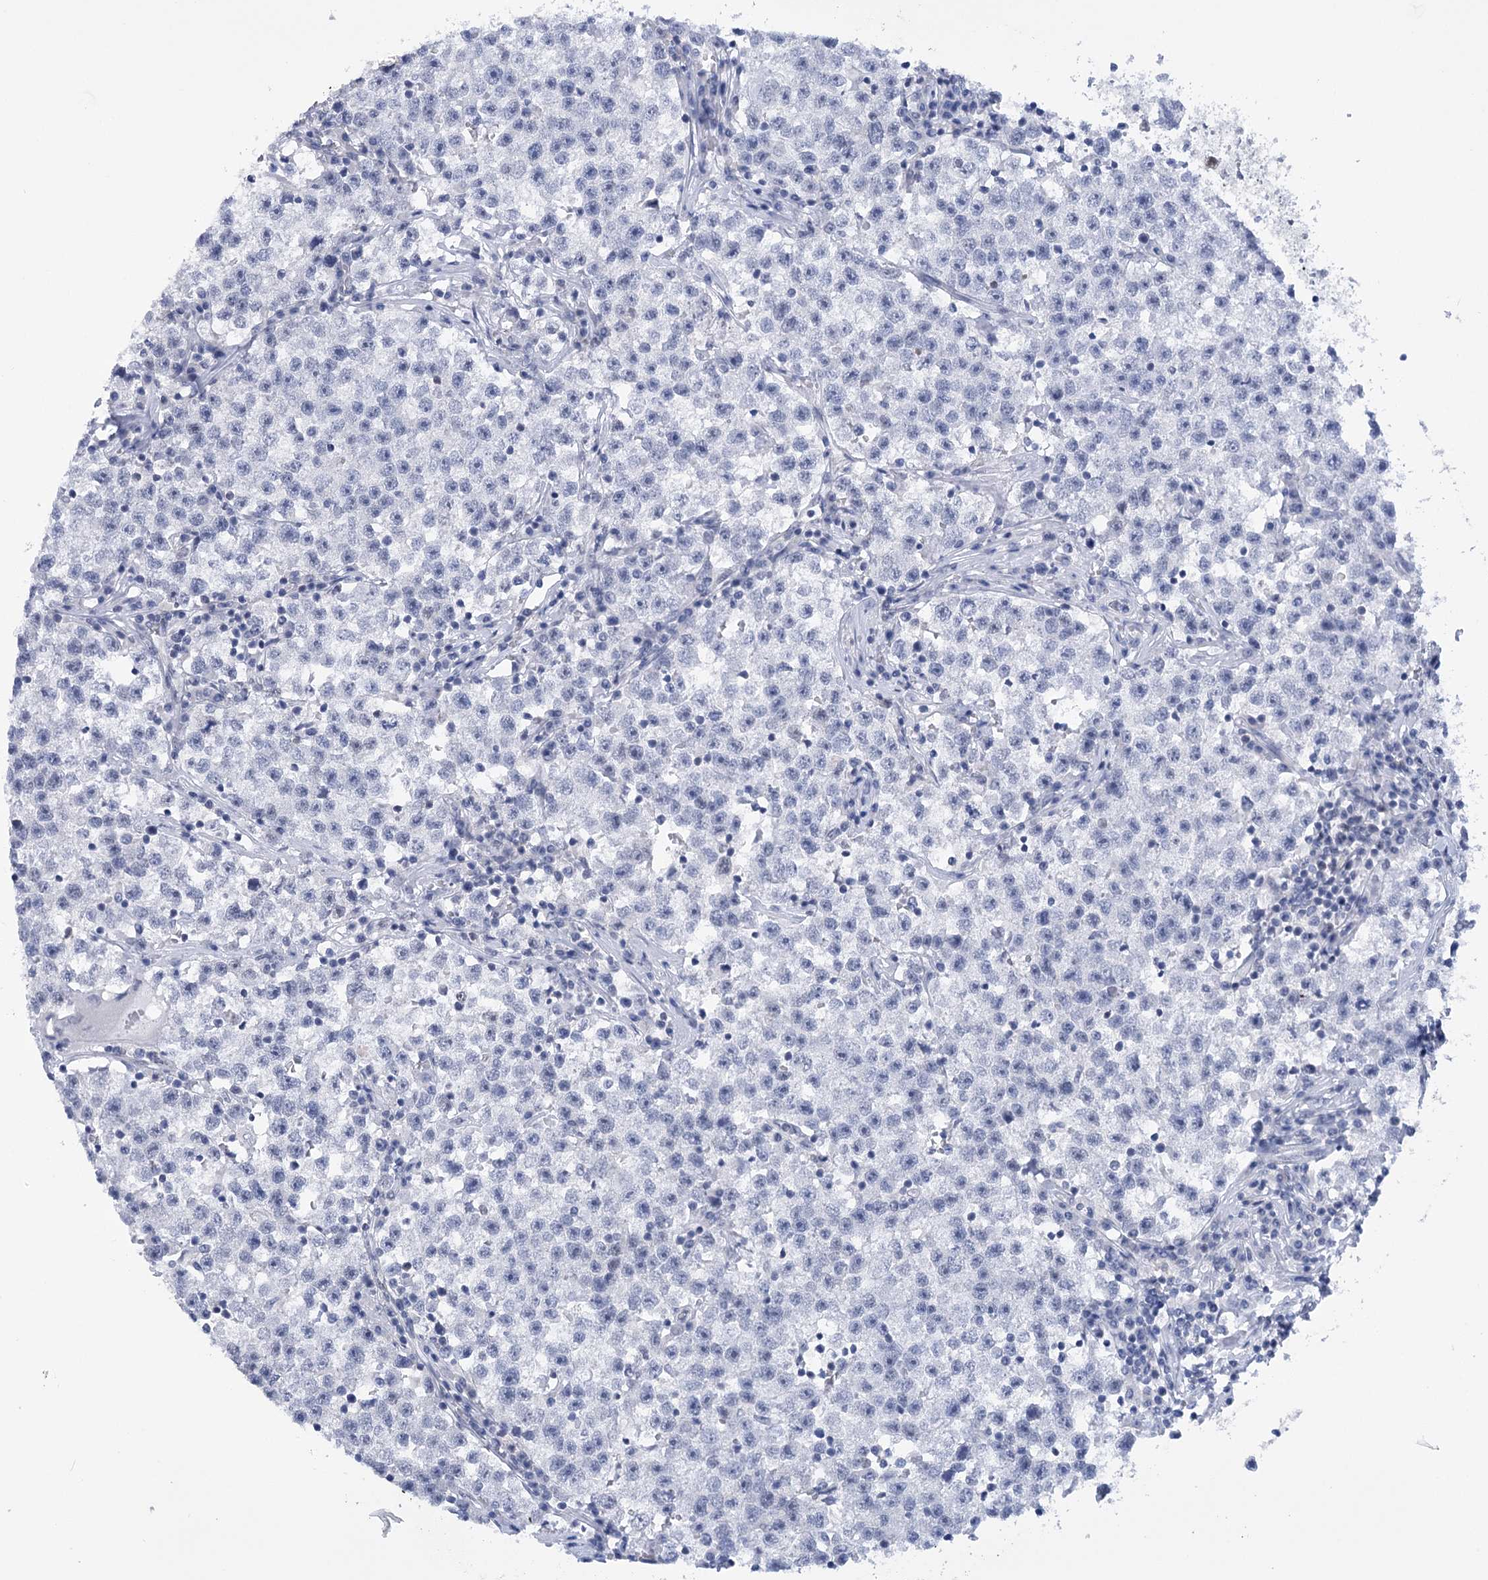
{"staining": {"intensity": "negative", "quantity": "none", "location": "none"}, "tissue": "testis cancer", "cell_type": "Tumor cells", "image_type": "cancer", "snomed": [{"axis": "morphology", "description": "Seminoma, NOS"}, {"axis": "topography", "description": "Testis"}], "caption": "Testis cancer (seminoma) was stained to show a protein in brown. There is no significant expression in tumor cells.", "gene": "HNRNPA0", "patient": {"sex": "male", "age": 22}}